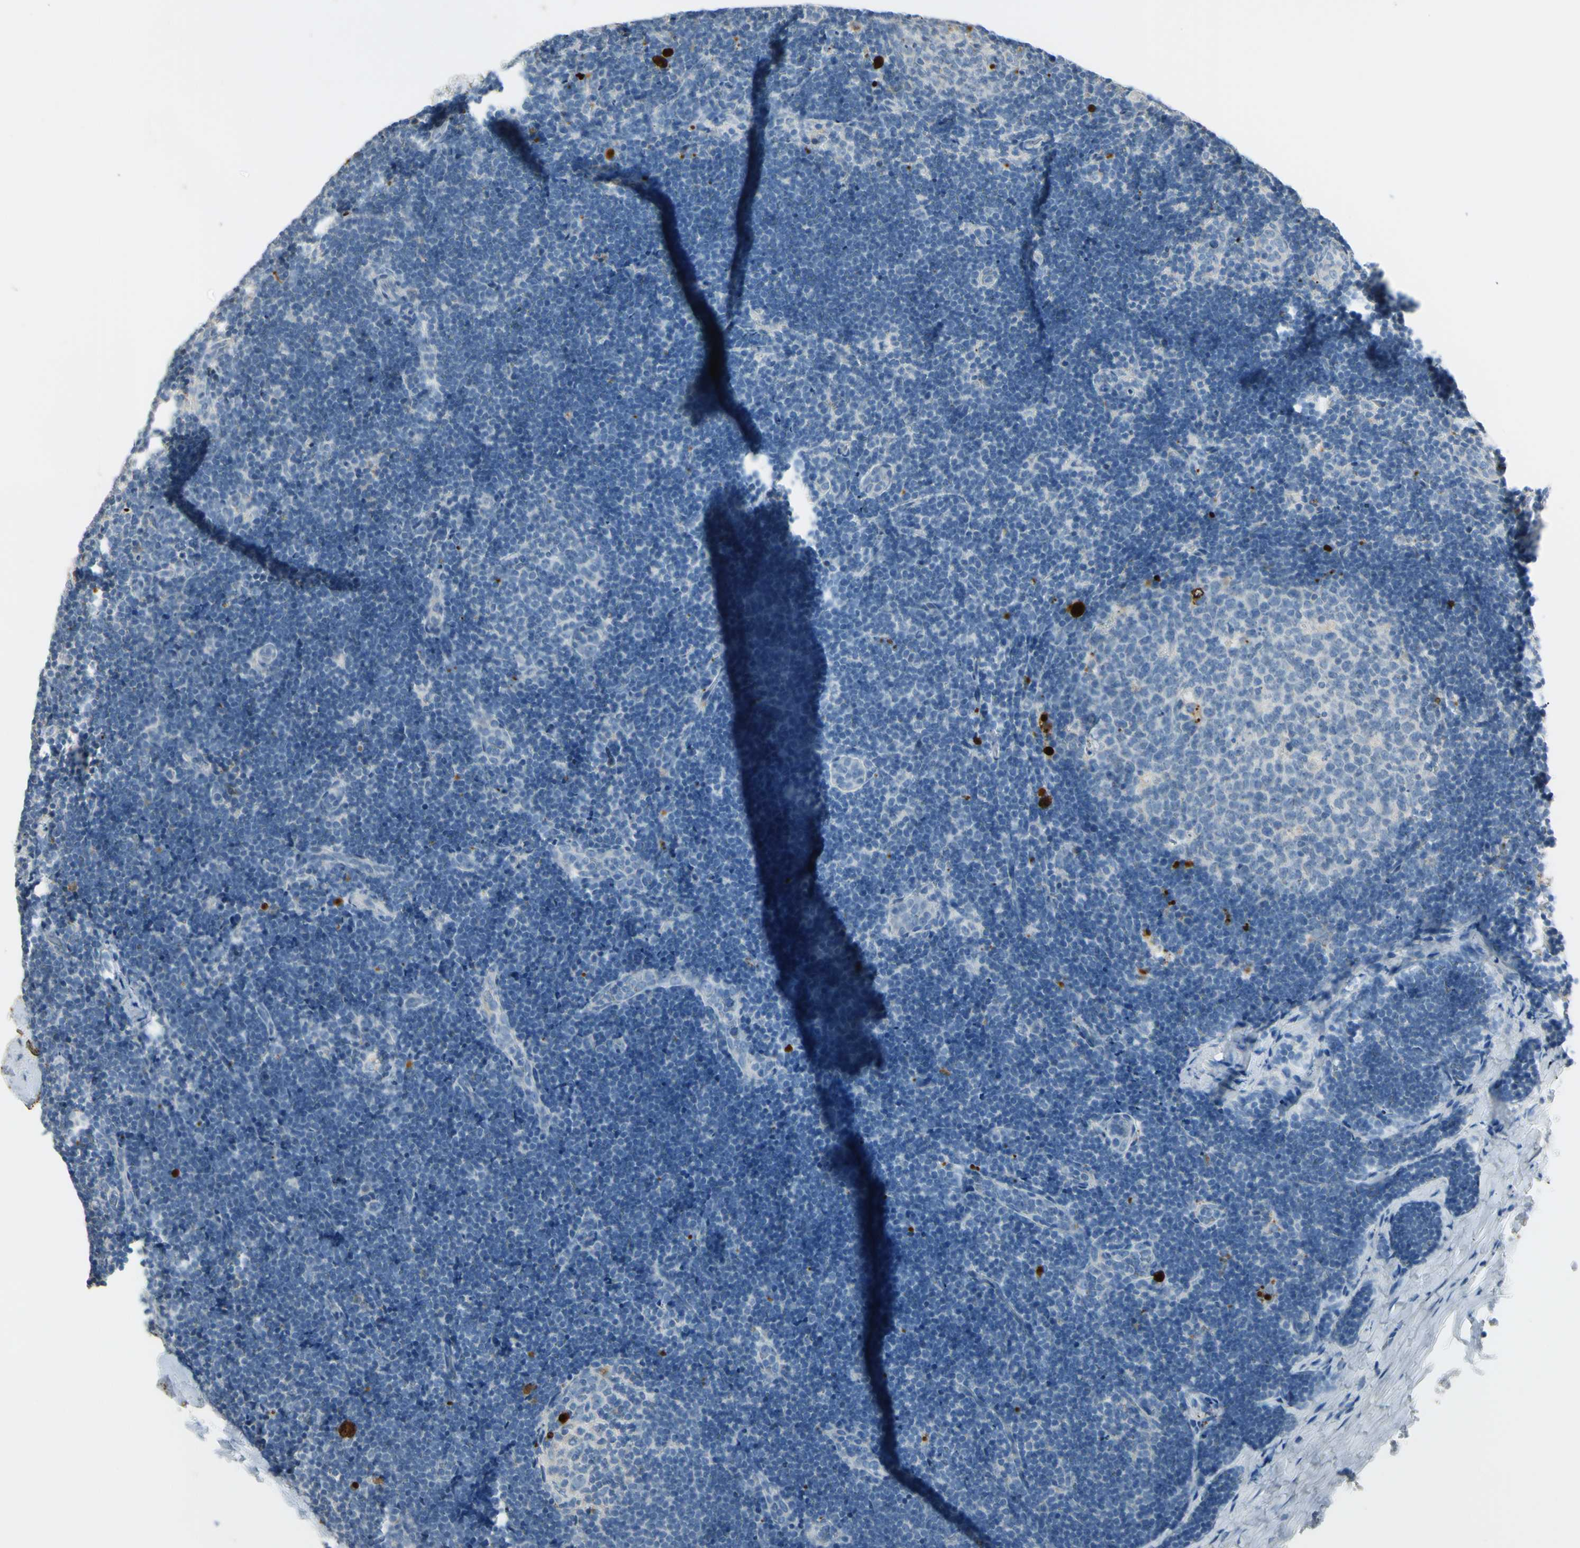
{"staining": {"intensity": "weak", "quantity": "<25%", "location": "cytoplasmic/membranous"}, "tissue": "lymph node", "cell_type": "Germinal center cells", "image_type": "normal", "snomed": [{"axis": "morphology", "description": "Normal tissue, NOS"}, {"axis": "topography", "description": "Lymph node"}], "caption": "Immunohistochemistry image of unremarkable lymph node stained for a protein (brown), which demonstrates no expression in germinal center cells. (Brightfield microscopy of DAB (3,3'-diaminobenzidine) immunohistochemistry (IHC) at high magnification).", "gene": "ANGPTL1", "patient": {"sex": "female", "age": 14}}